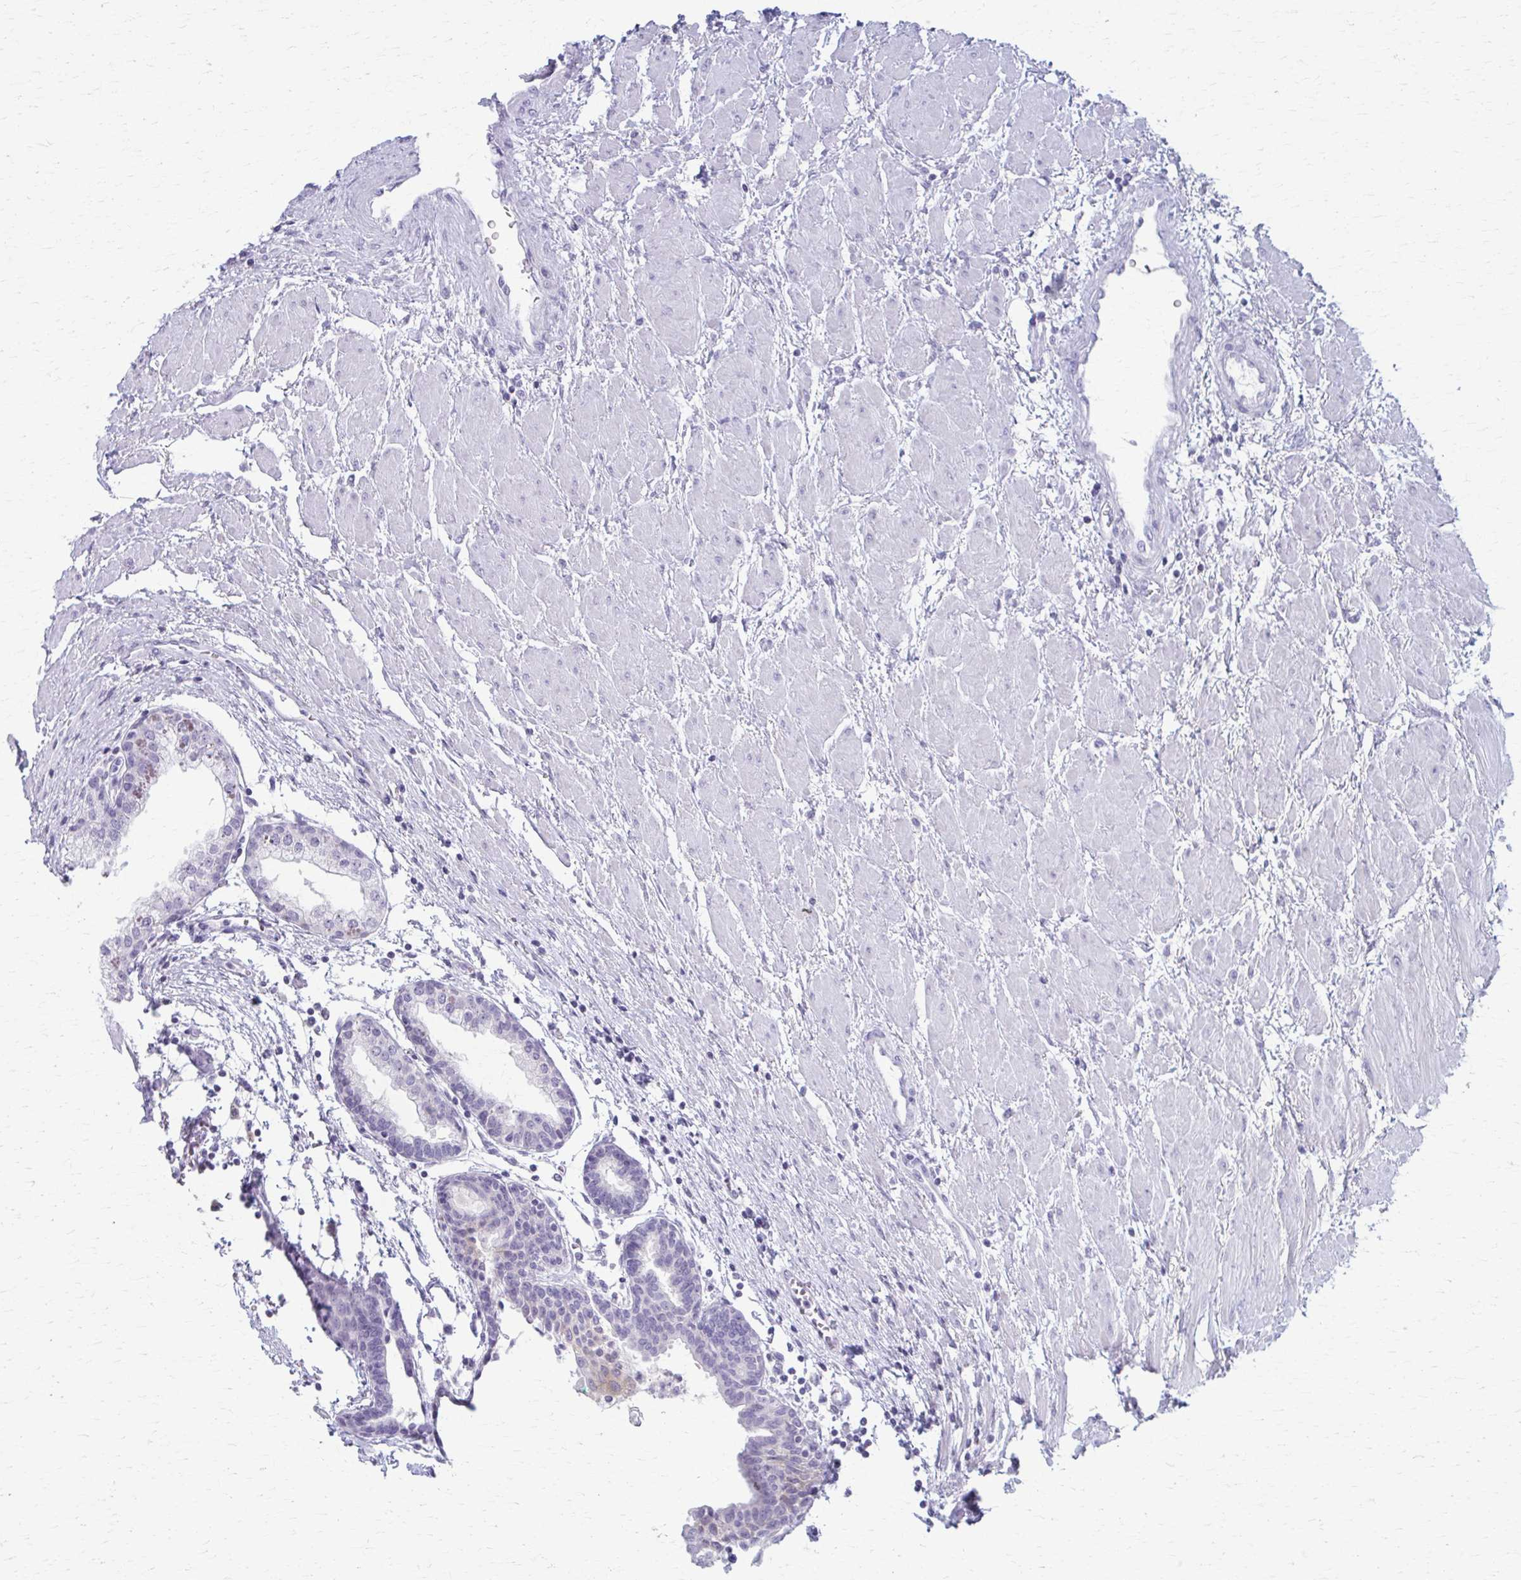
{"staining": {"intensity": "negative", "quantity": "none", "location": "none"}, "tissue": "prostate cancer", "cell_type": "Tumor cells", "image_type": "cancer", "snomed": [{"axis": "morphology", "description": "Adenocarcinoma, High grade"}, {"axis": "topography", "description": "Prostate"}], "caption": "The micrograph displays no staining of tumor cells in prostate cancer. The staining is performed using DAB brown chromogen with nuclei counter-stained in using hematoxylin.", "gene": "LDLRAP1", "patient": {"sex": "male", "age": 58}}